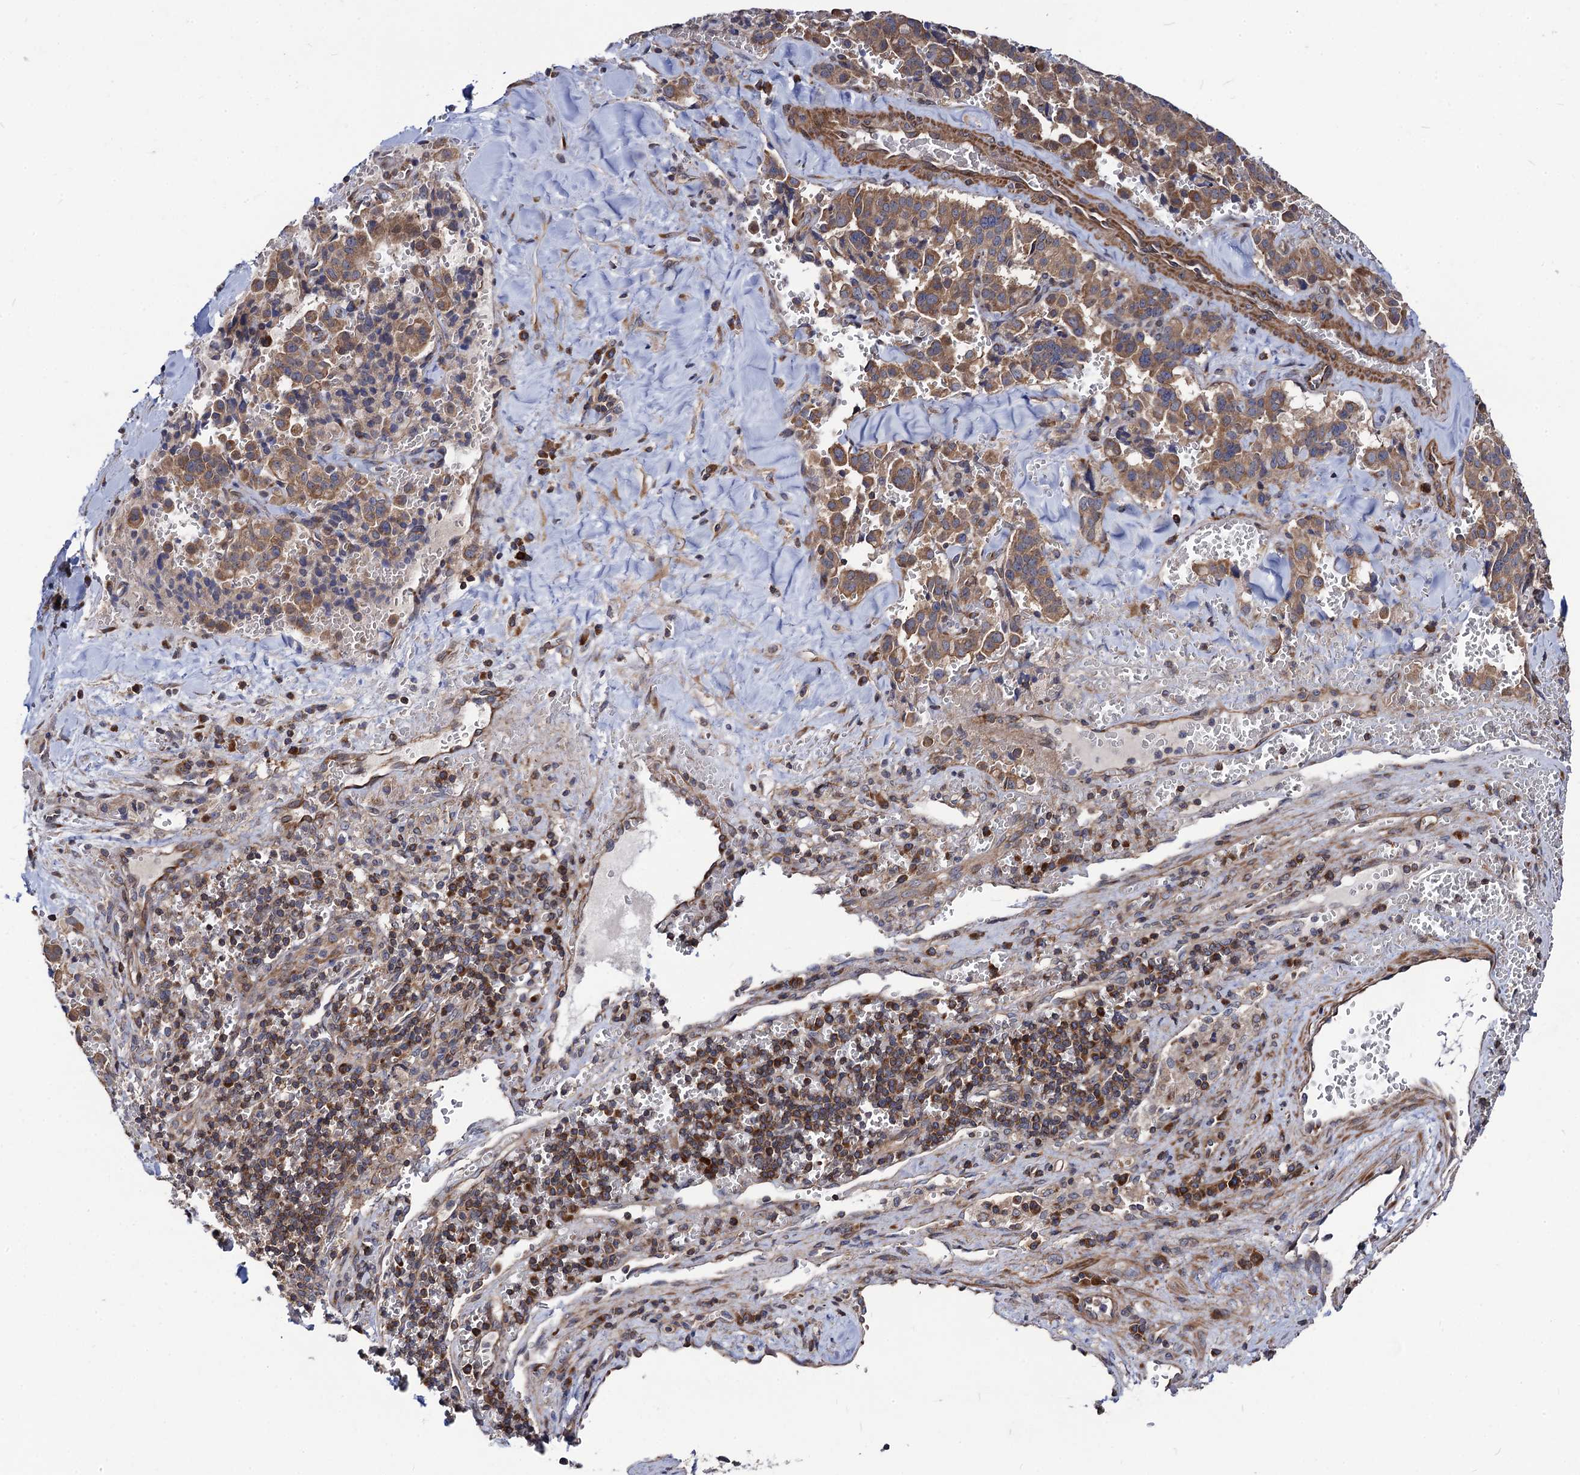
{"staining": {"intensity": "moderate", "quantity": ">75%", "location": "cytoplasmic/membranous"}, "tissue": "pancreatic cancer", "cell_type": "Tumor cells", "image_type": "cancer", "snomed": [{"axis": "morphology", "description": "Adenocarcinoma, NOS"}, {"axis": "topography", "description": "Pancreas"}], "caption": "Brown immunohistochemical staining in pancreatic adenocarcinoma reveals moderate cytoplasmic/membranous staining in approximately >75% of tumor cells.", "gene": "DYDC1", "patient": {"sex": "male", "age": 65}}